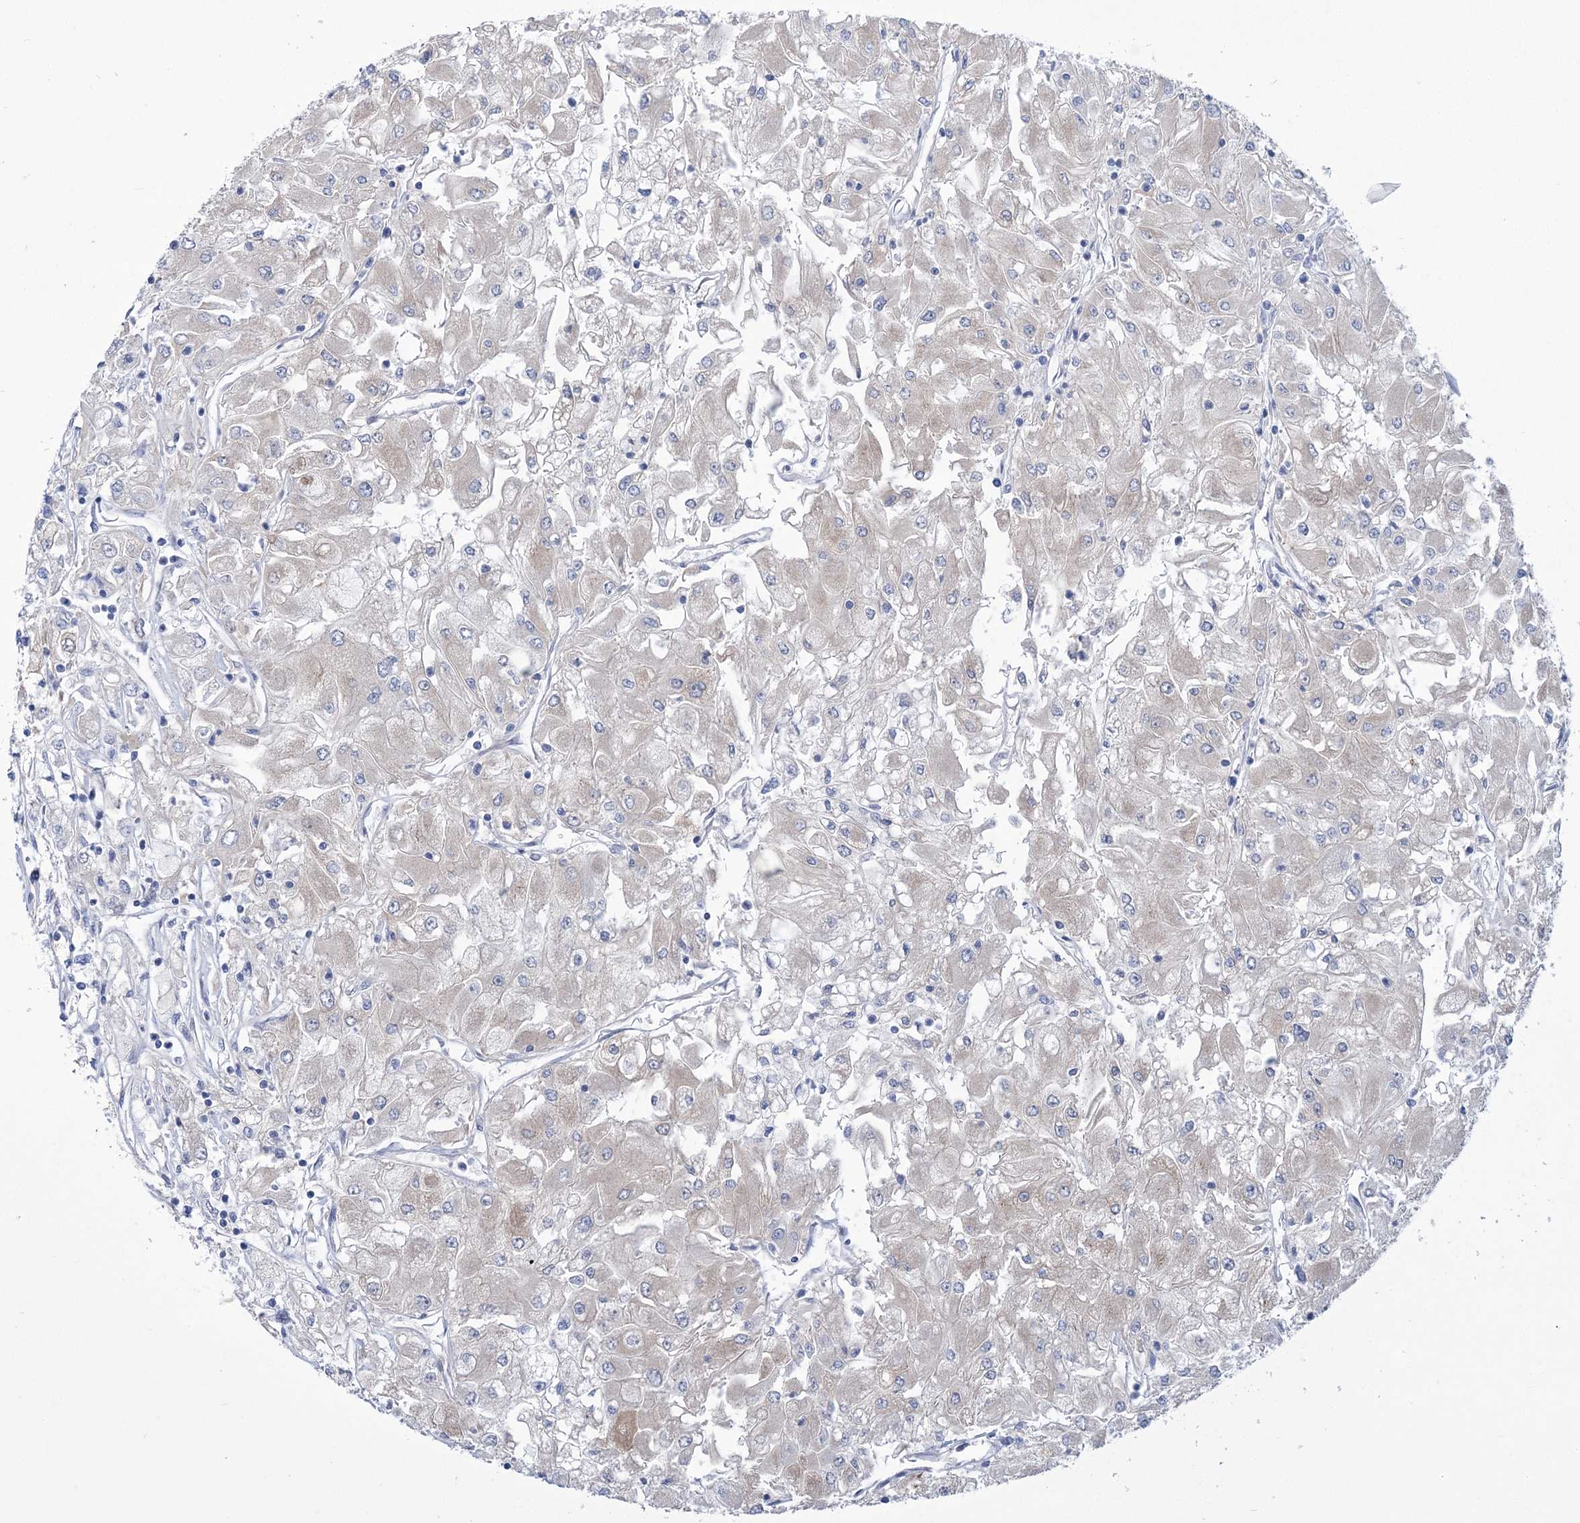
{"staining": {"intensity": "weak", "quantity": "<25%", "location": "cytoplasmic/membranous"}, "tissue": "renal cancer", "cell_type": "Tumor cells", "image_type": "cancer", "snomed": [{"axis": "morphology", "description": "Adenocarcinoma, NOS"}, {"axis": "topography", "description": "Kidney"}], "caption": "Immunohistochemical staining of human renal cancer (adenocarcinoma) demonstrates no significant expression in tumor cells.", "gene": "WDR74", "patient": {"sex": "male", "age": 80}}